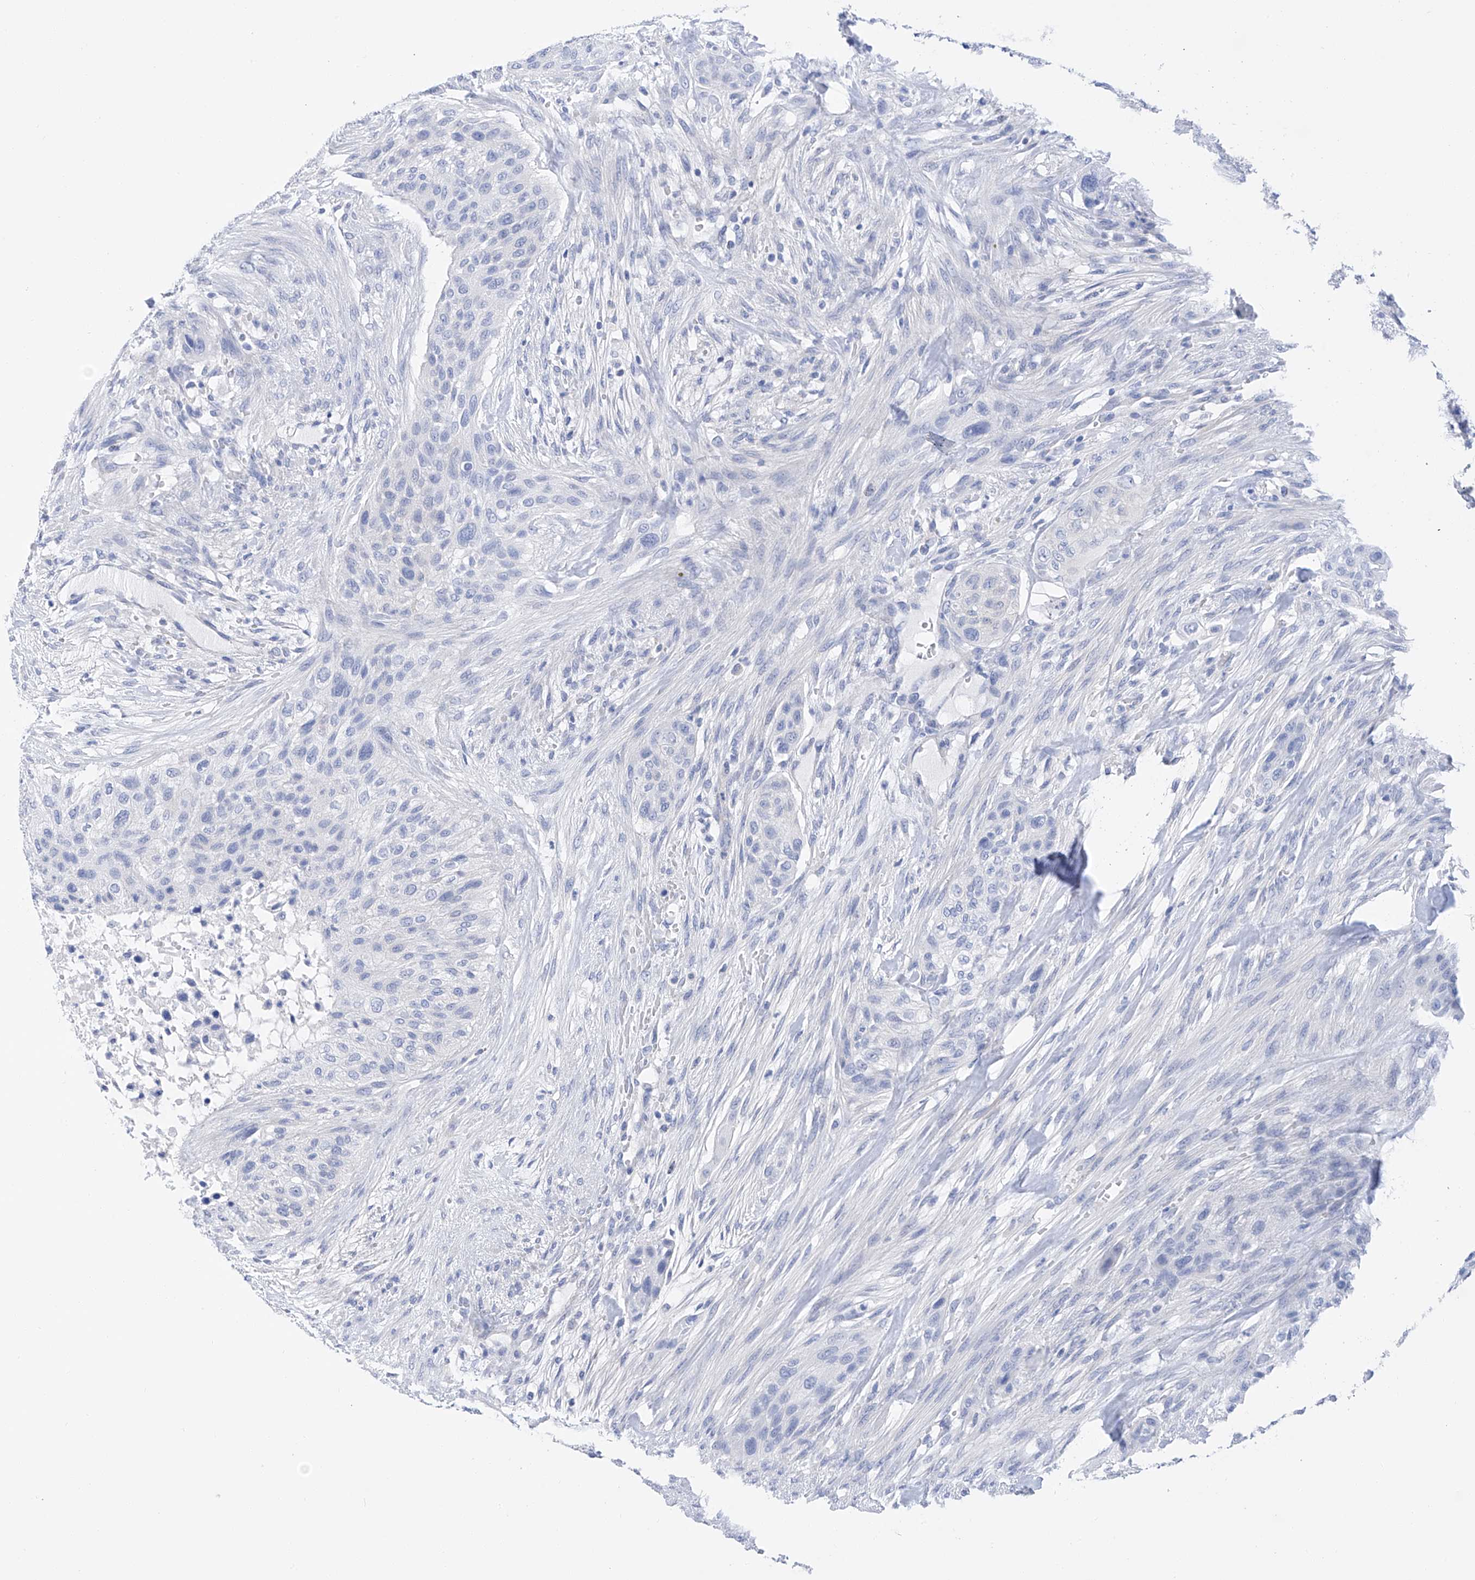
{"staining": {"intensity": "negative", "quantity": "none", "location": "none"}, "tissue": "urothelial cancer", "cell_type": "Tumor cells", "image_type": "cancer", "snomed": [{"axis": "morphology", "description": "Urothelial carcinoma, High grade"}, {"axis": "topography", "description": "Urinary bladder"}], "caption": "High magnification brightfield microscopy of urothelial carcinoma (high-grade) stained with DAB (3,3'-diaminobenzidine) (brown) and counterstained with hematoxylin (blue): tumor cells show no significant expression.", "gene": "FLG", "patient": {"sex": "male", "age": 35}}